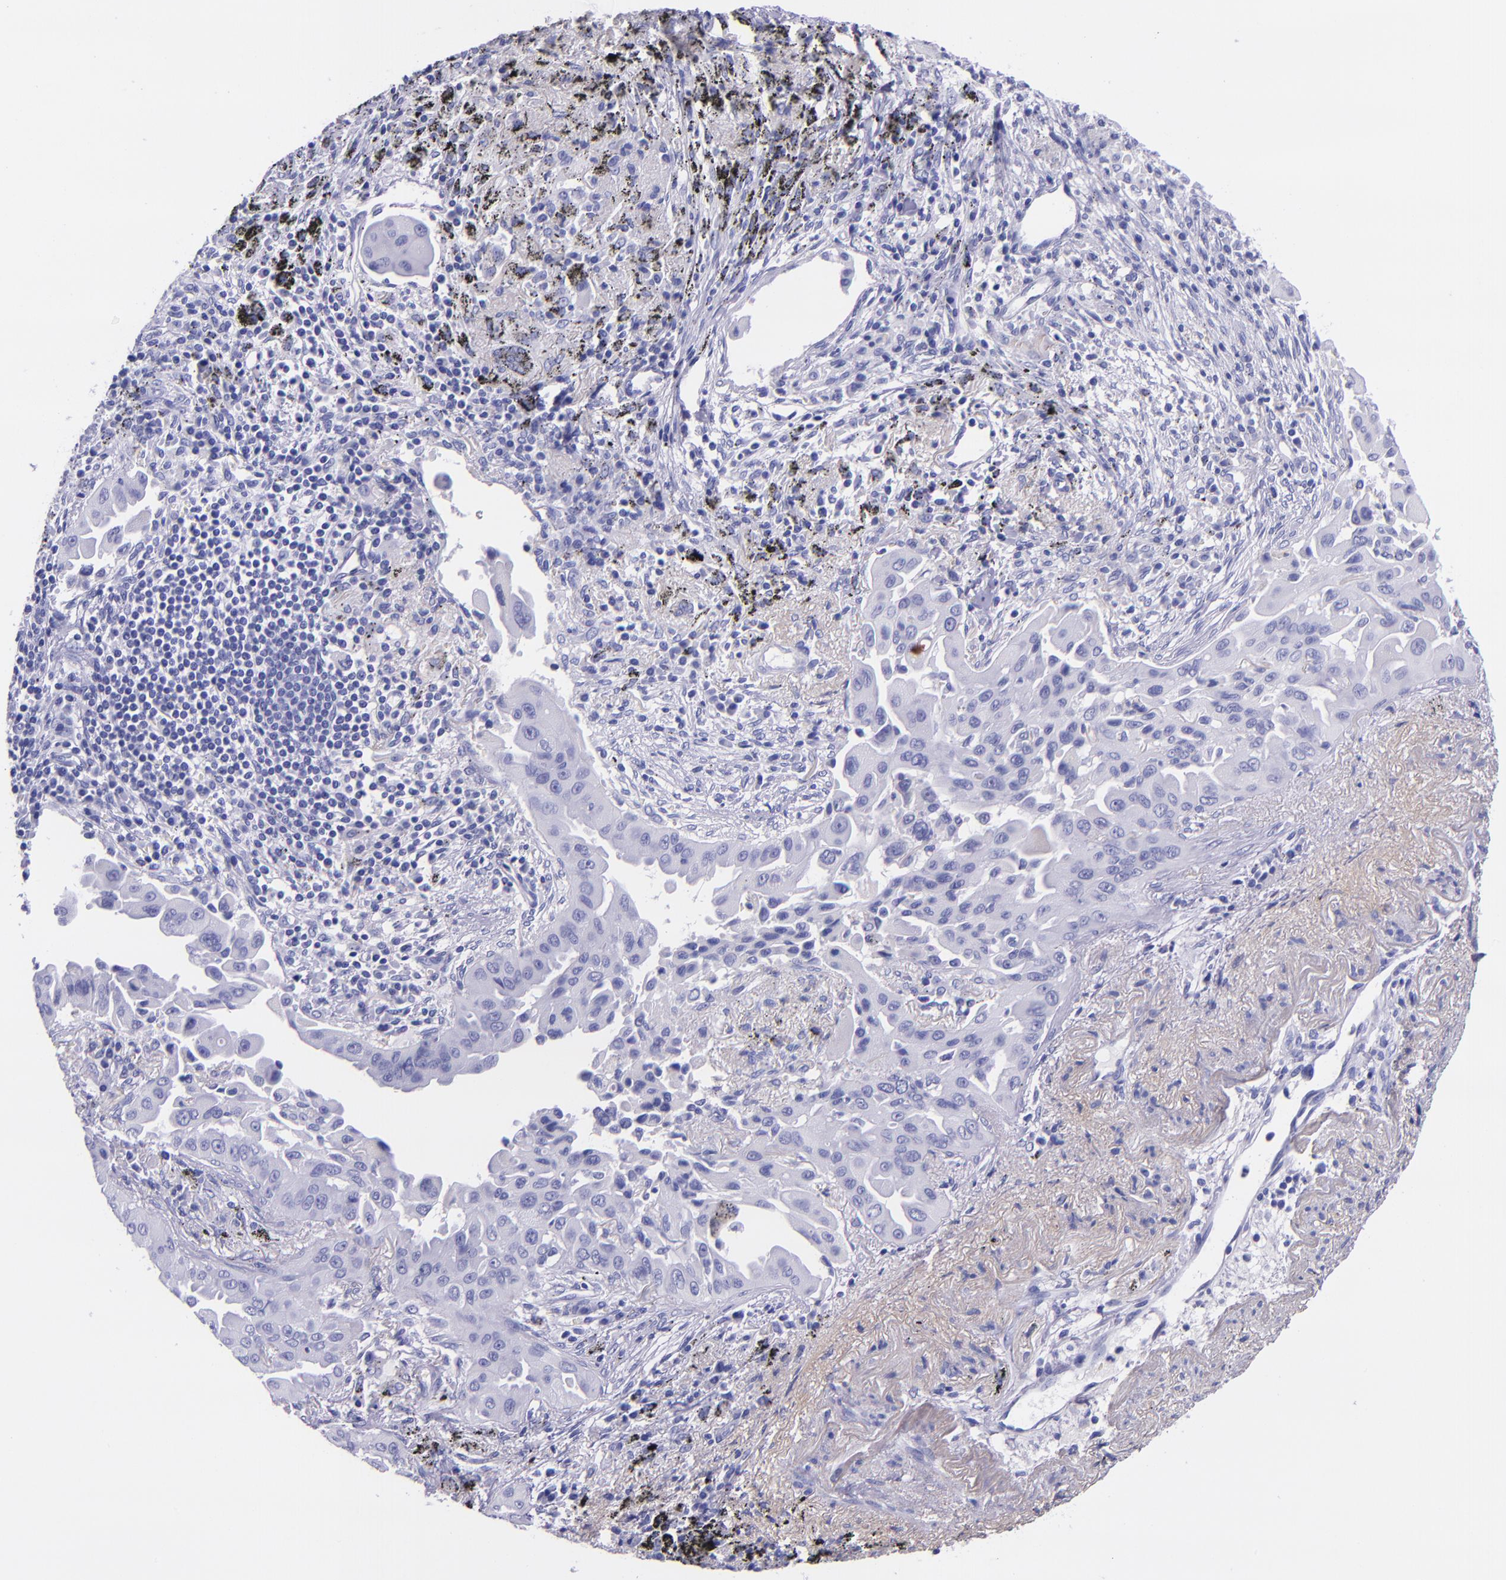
{"staining": {"intensity": "negative", "quantity": "none", "location": "none"}, "tissue": "lung cancer", "cell_type": "Tumor cells", "image_type": "cancer", "snomed": [{"axis": "morphology", "description": "Adenocarcinoma, NOS"}, {"axis": "topography", "description": "Lung"}], "caption": "Lung cancer stained for a protein using IHC demonstrates no expression tumor cells.", "gene": "SLPI", "patient": {"sex": "male", "age": 68}}